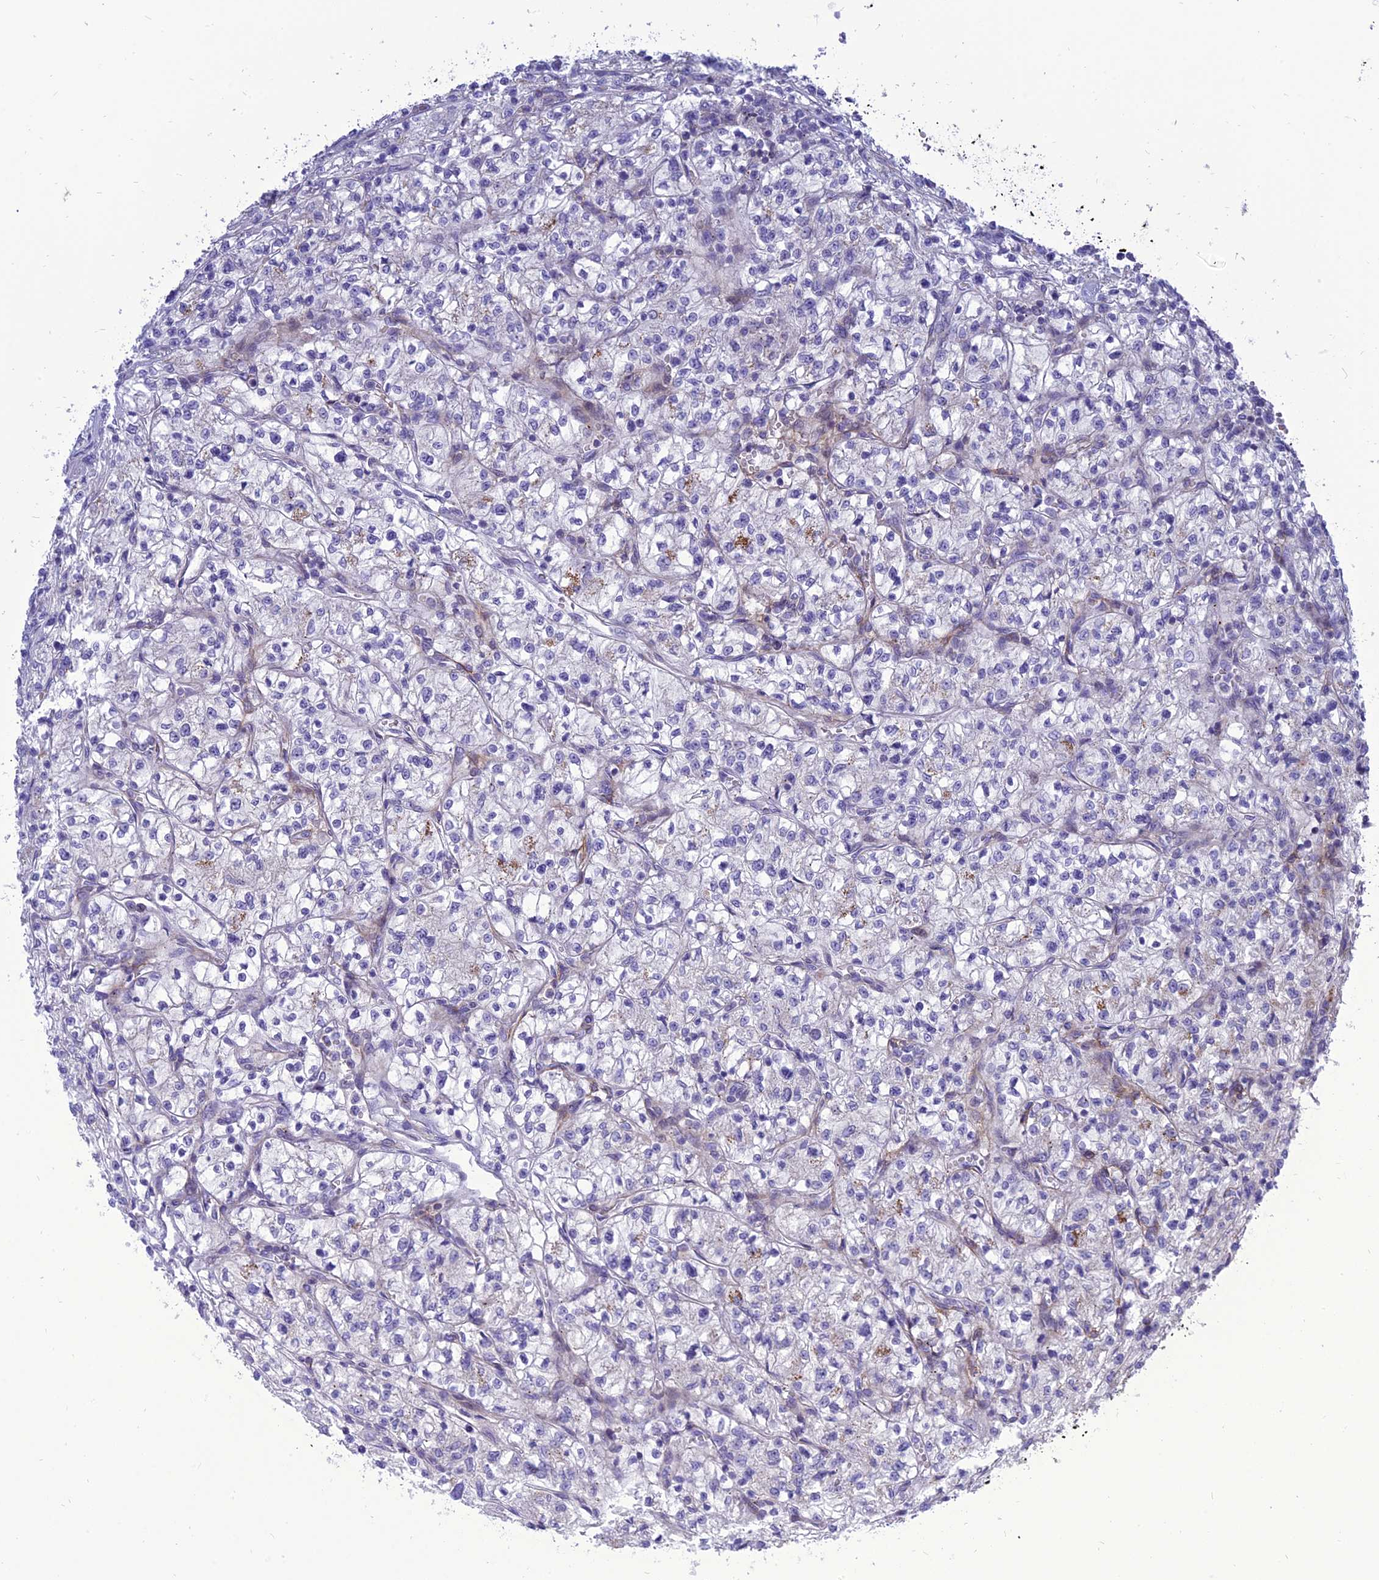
{"staining": {"intensity": "negative", "quantity": "none", "location": "none"}, "tissue": "renal cancer", "cell_type": "Tumor cells", "image_type": "cancer", "snomed": [{"axis": "morphology", "description": "Adenocarcinoma, NOS"}, {"axis": "topography", "description": "Kidney"}], "caption": "Histopathology image shows no protein staining in tumor cells of adenocarcinoma (renal) tissue. Brightfield microscopy of immunohistochemistry (IHC) stained with DAB (3,3'-diaminobenzidine) (brown) and hematoxylin (blue), captured at high magnification.", "gene": "MBD3L1", "patient": {"sex": "female", "age": 64}}